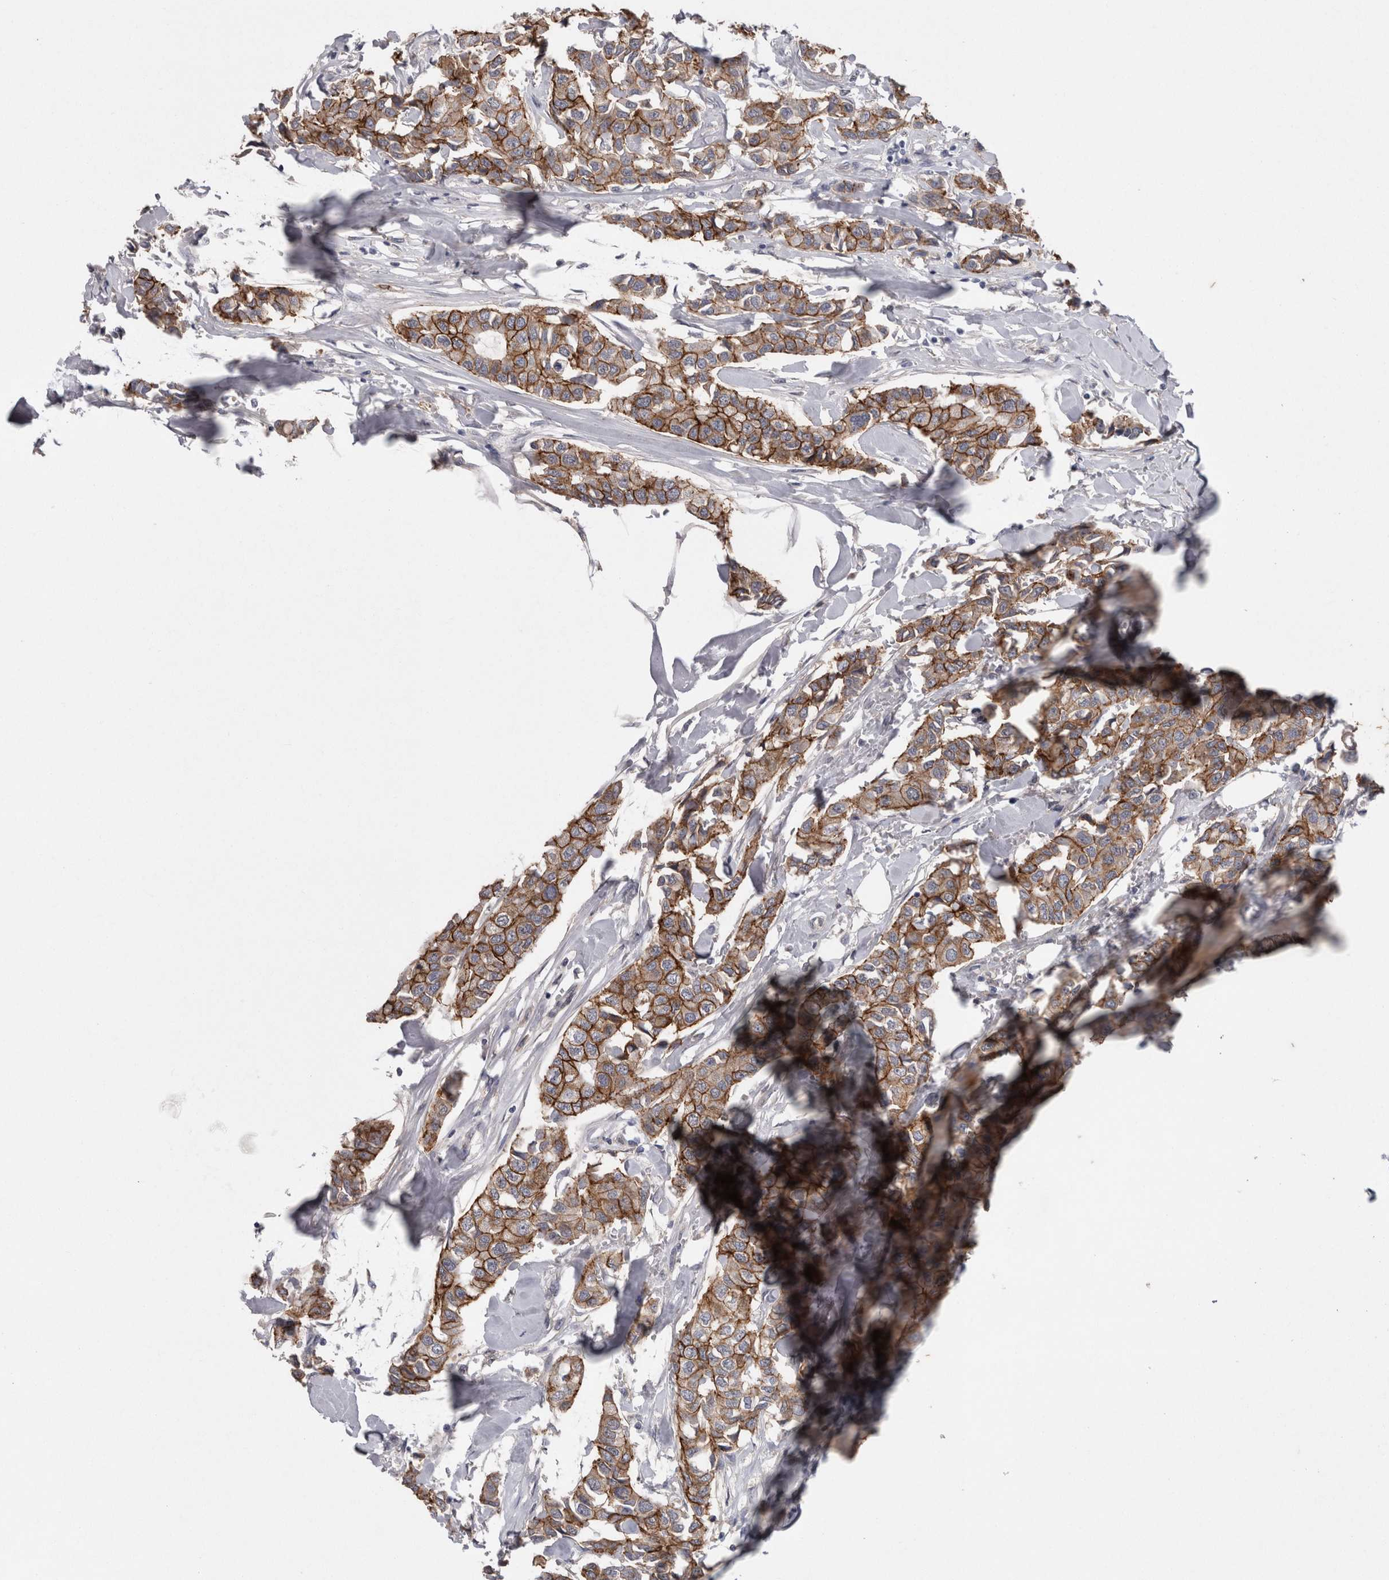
{"staining": {"intensity": "moderate", "quantity": ">75%", "location": "cytoplasmic/membranous"}, "tissue": "breast cancer", "cell_type": "Tumor cells", "image_type": "cancer", "snomed": [{"axis": "morphology", "description": "Duct carcinoma"}, {"axis": "topography", "description": "Breast"}], "caption": "Brown immunohistochemical staining in breast cancer (intraductal carcinoma) shows moderate cytoplasmic/membranous staining in approximately >75% of tumor cells.", "gene": "NECTIN2", "patient": {"sex": "female", "age": 80}}